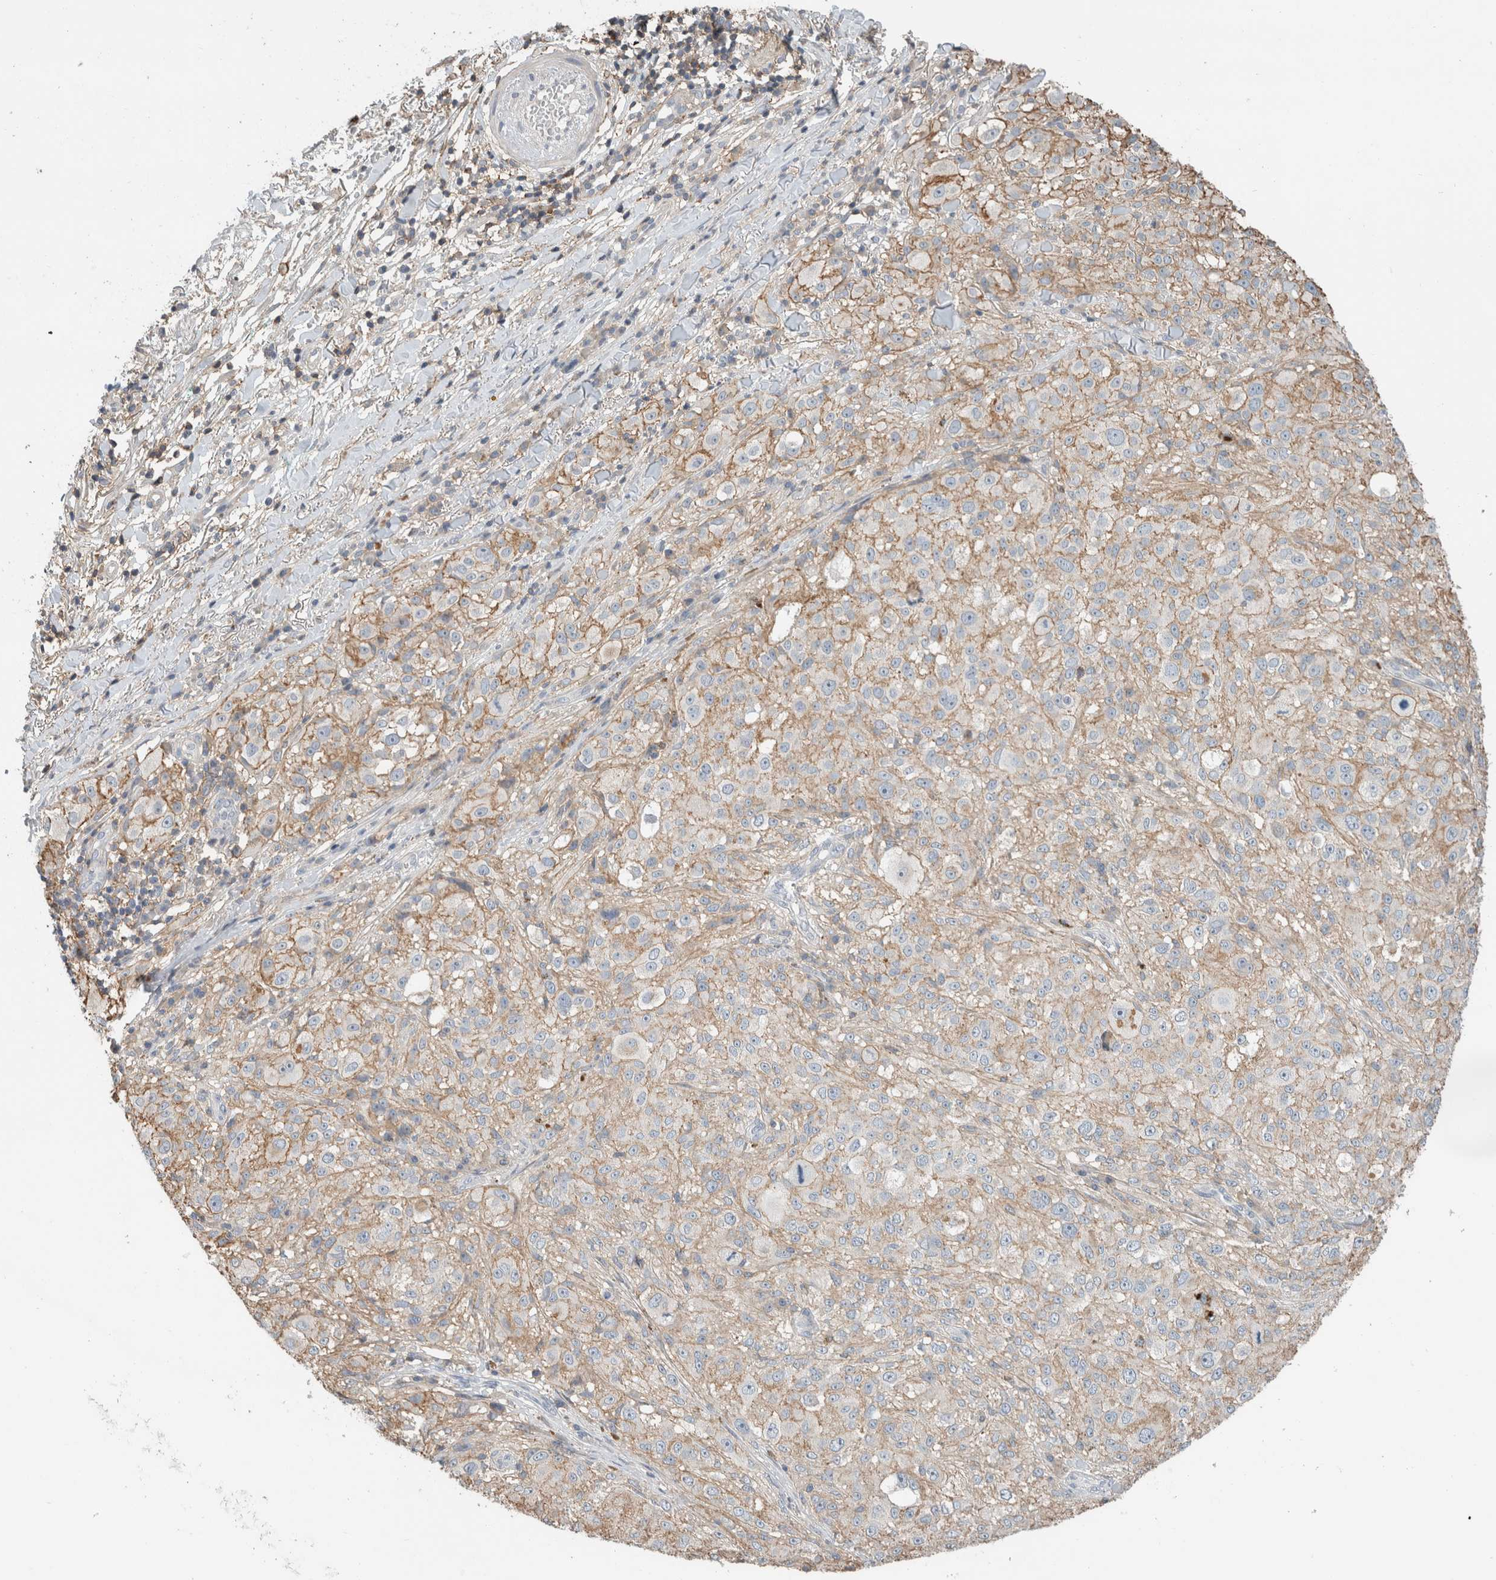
{"staining": {"intensity": "weak", "quantity": "<25%", "location": "cytoplasmic/membranous"}, "tissue": "melanoma", "cell_type": "Tumor cells", "image_type": "cancer", "snomed": [{"axis": "morphology", "description": "Necrosis, NOS"}, {"axis": "morphology", "description": "Malignant melanoma, NOS"}, {"axis": "topography", "description": "Skin"}], "caption": "DAB immunohistochemical staining of malignant melanoma shows no significant expression in tumor cells.", "gene": "ERCC6L2", "patient": {"sex": "female", "age": 87}}